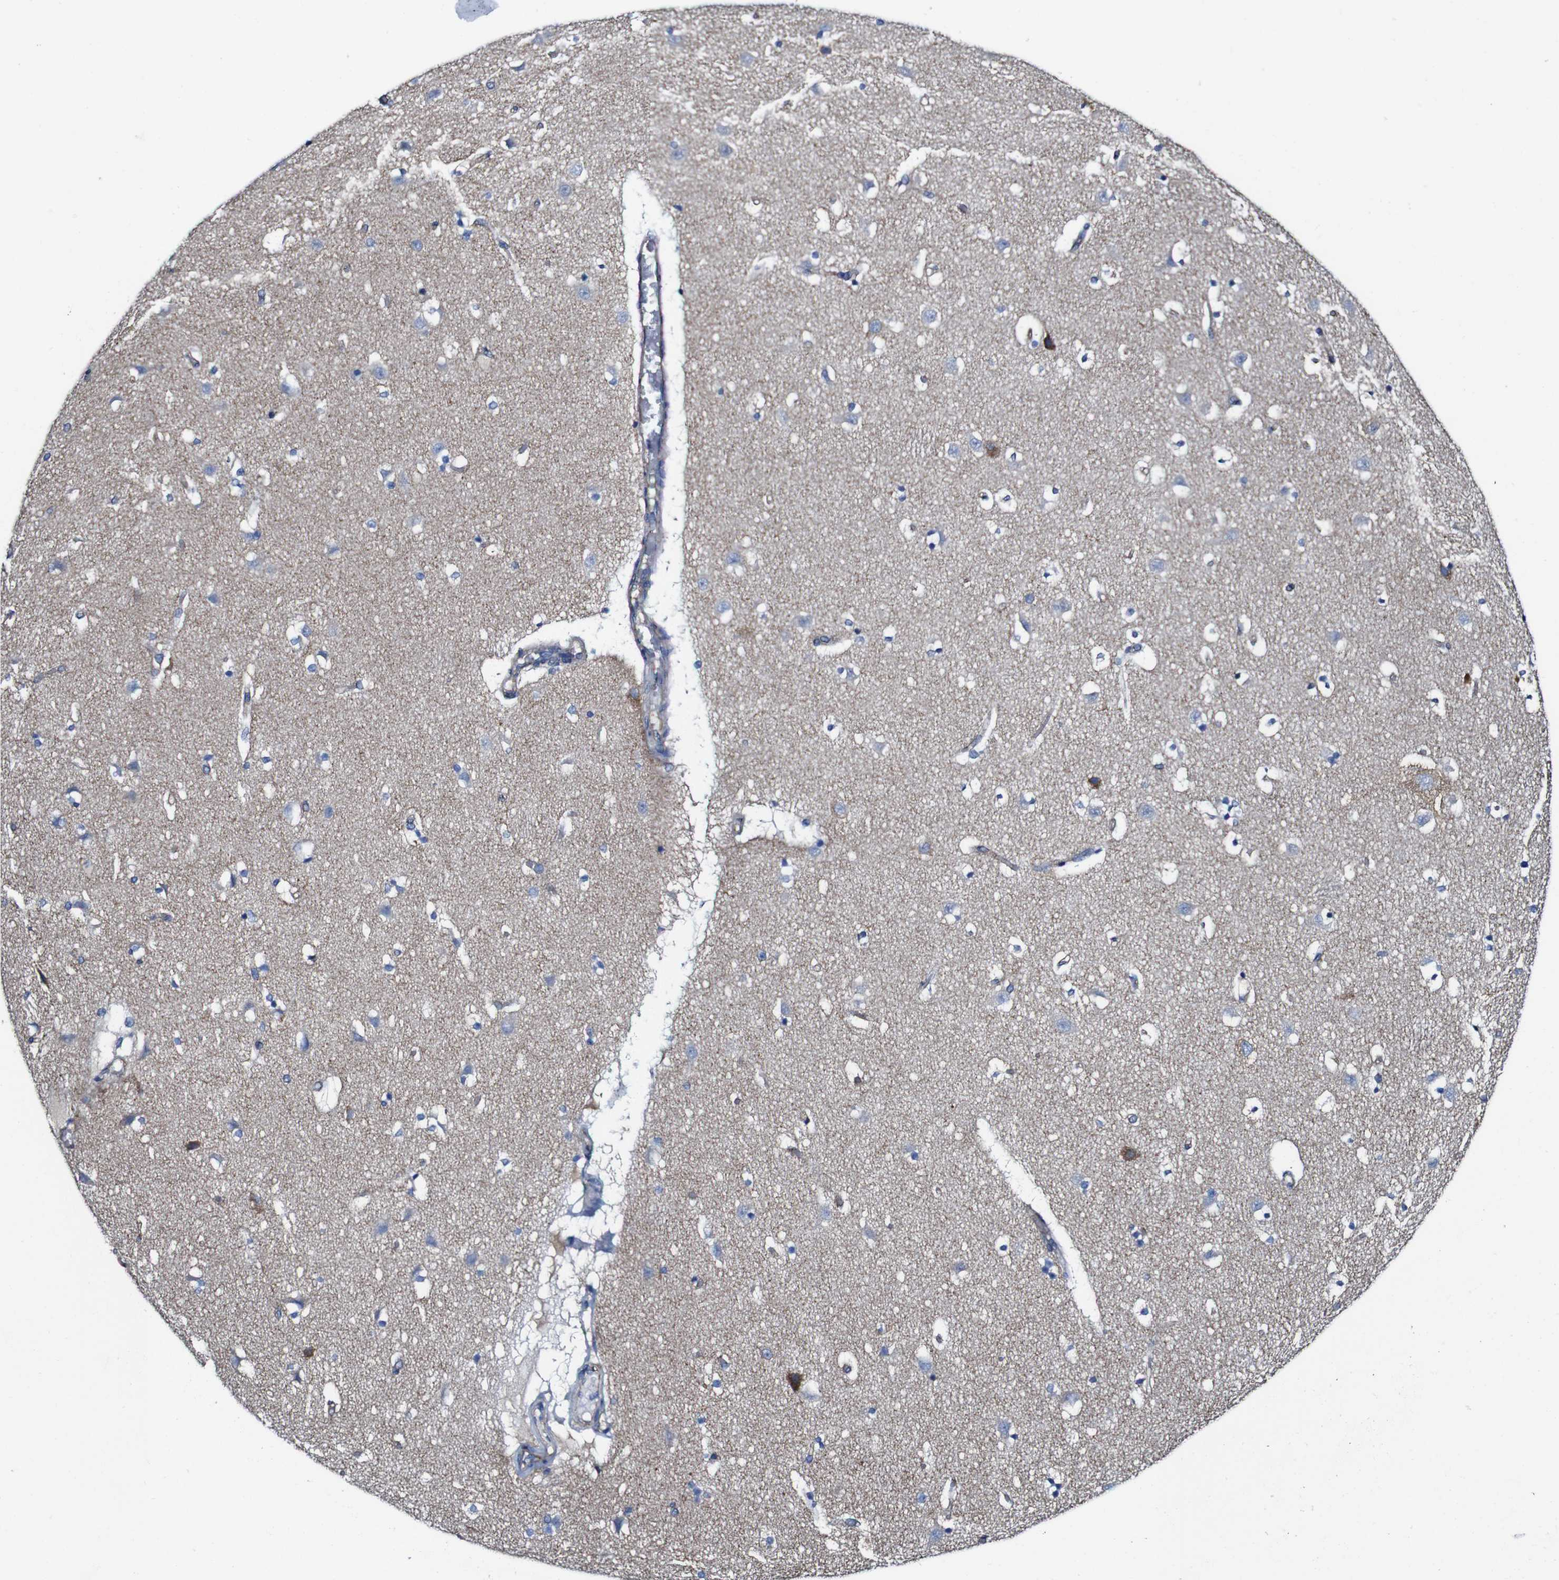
{"staining": {"intensity": "strong", "quantity": "<25%", "location": "cytoplasmic/membranous"}, "tissue": "caudate", "cell_type": "Glial cells", "image_type": "normal", "snomed": [{"axis": "morphology", "description": "Normal tissue, NOS"}, {"axis": "topography", "description": "Lateral ventricle wall"}], "caption": "Caudate stained with a brown dye exhibits strong cytoplasmic/membranous positive staining in about <25% of glial cells.", "gene": "CSF1R", "patient": {"sex": "male", "age": 45}}